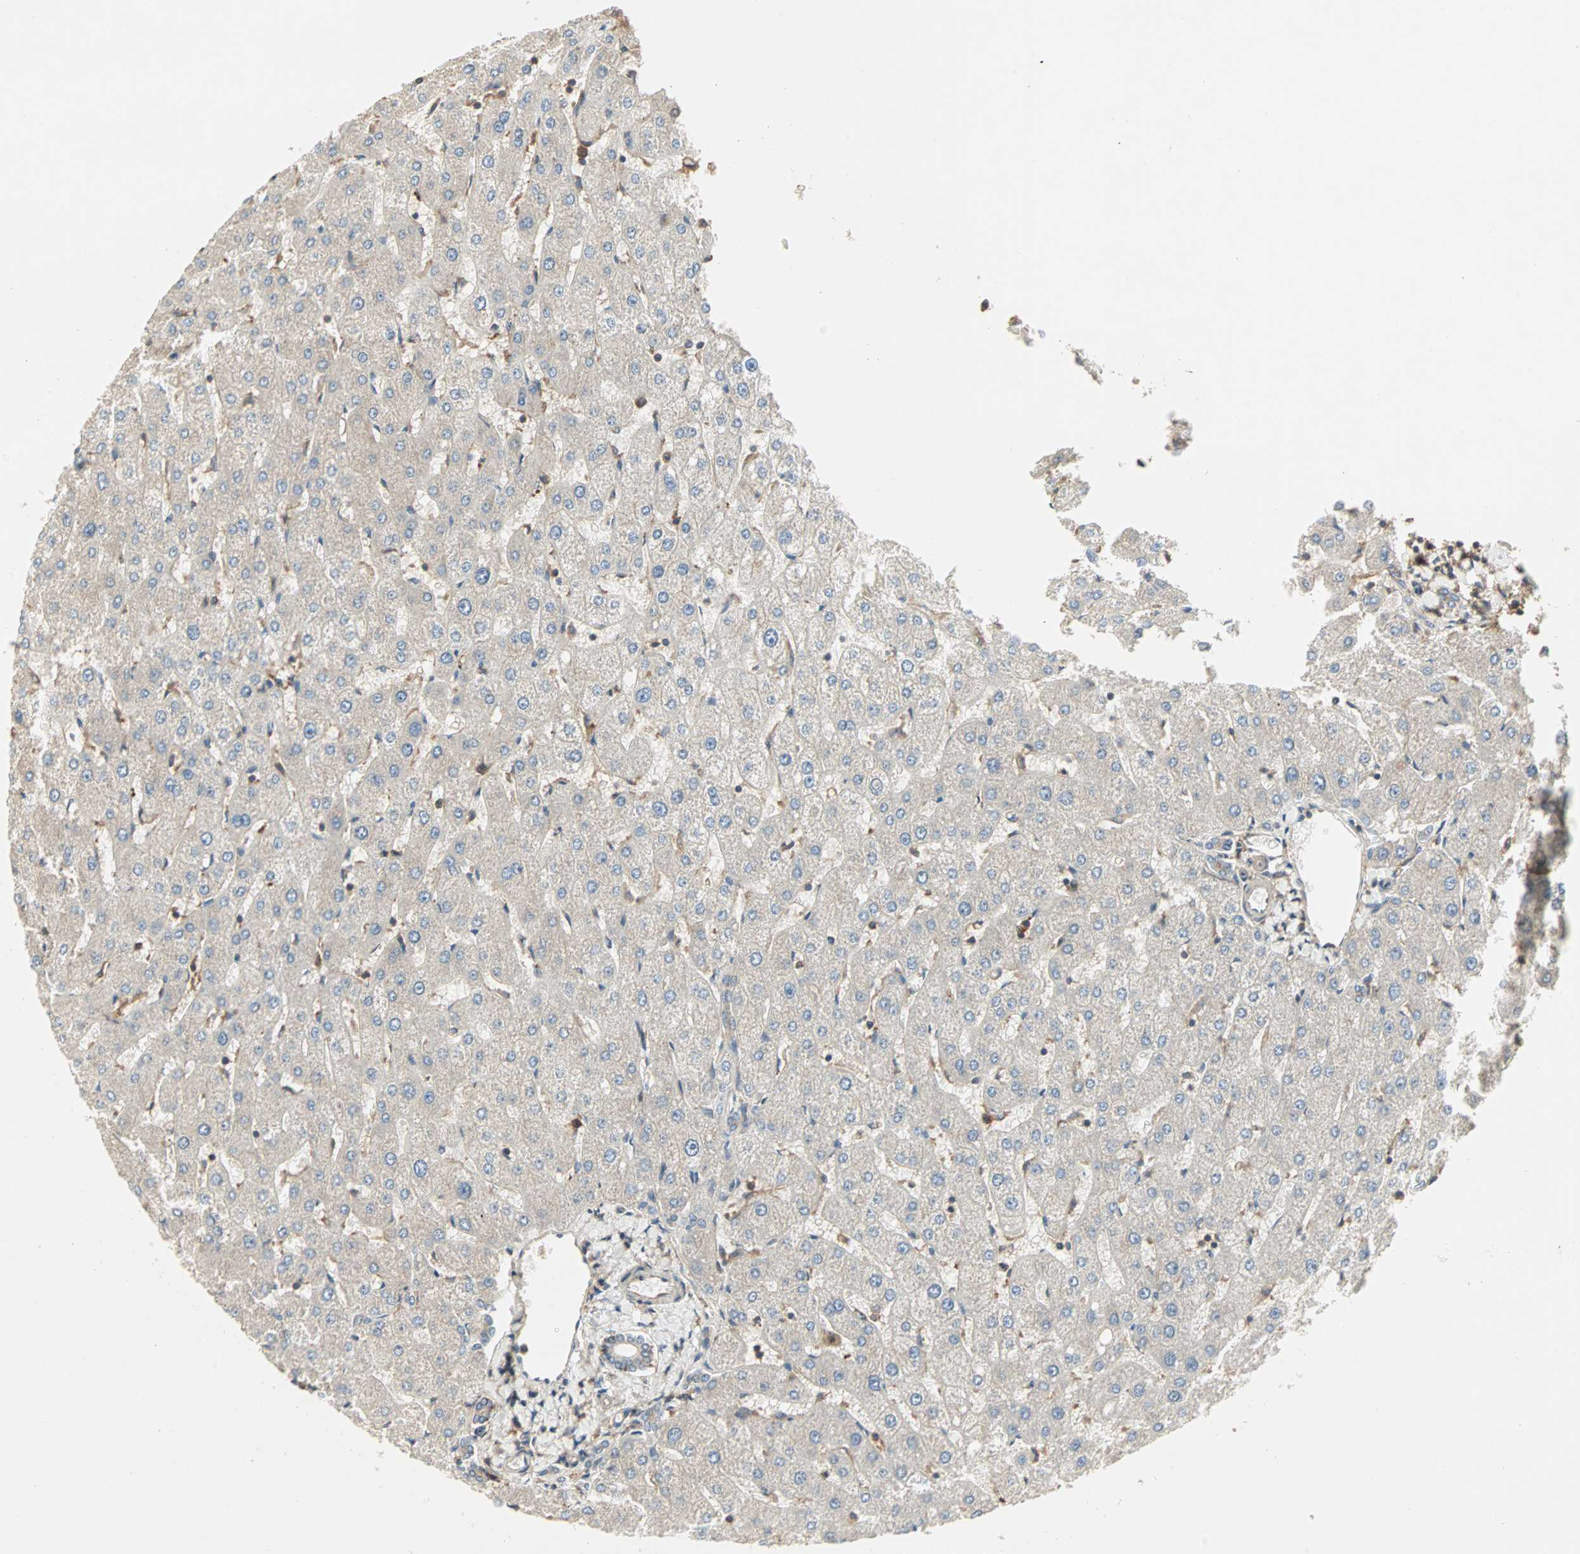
{"staining": {"intensity": "weak", "quantity": ">75%", "location": "cytoplasmic/membranous"}, "tissue": "liver", "cell_type": "Cholangiocytes", "image_type": "normal", "snomed": [{"axis": "morphology", "description": "Normal tissue, NOS"}, {"axis": "topography", "description": "Liver"}], "caption": "The photomicrograph reveals a brown stain indicating the presence of a protein in the cytoplasmic/membranous of cholangiocytes in liver. (DAB IHC with brightfield microscopy, high magnification).", "gene": "GNAI2", "patient": {"sex": "male", "age": 67}}